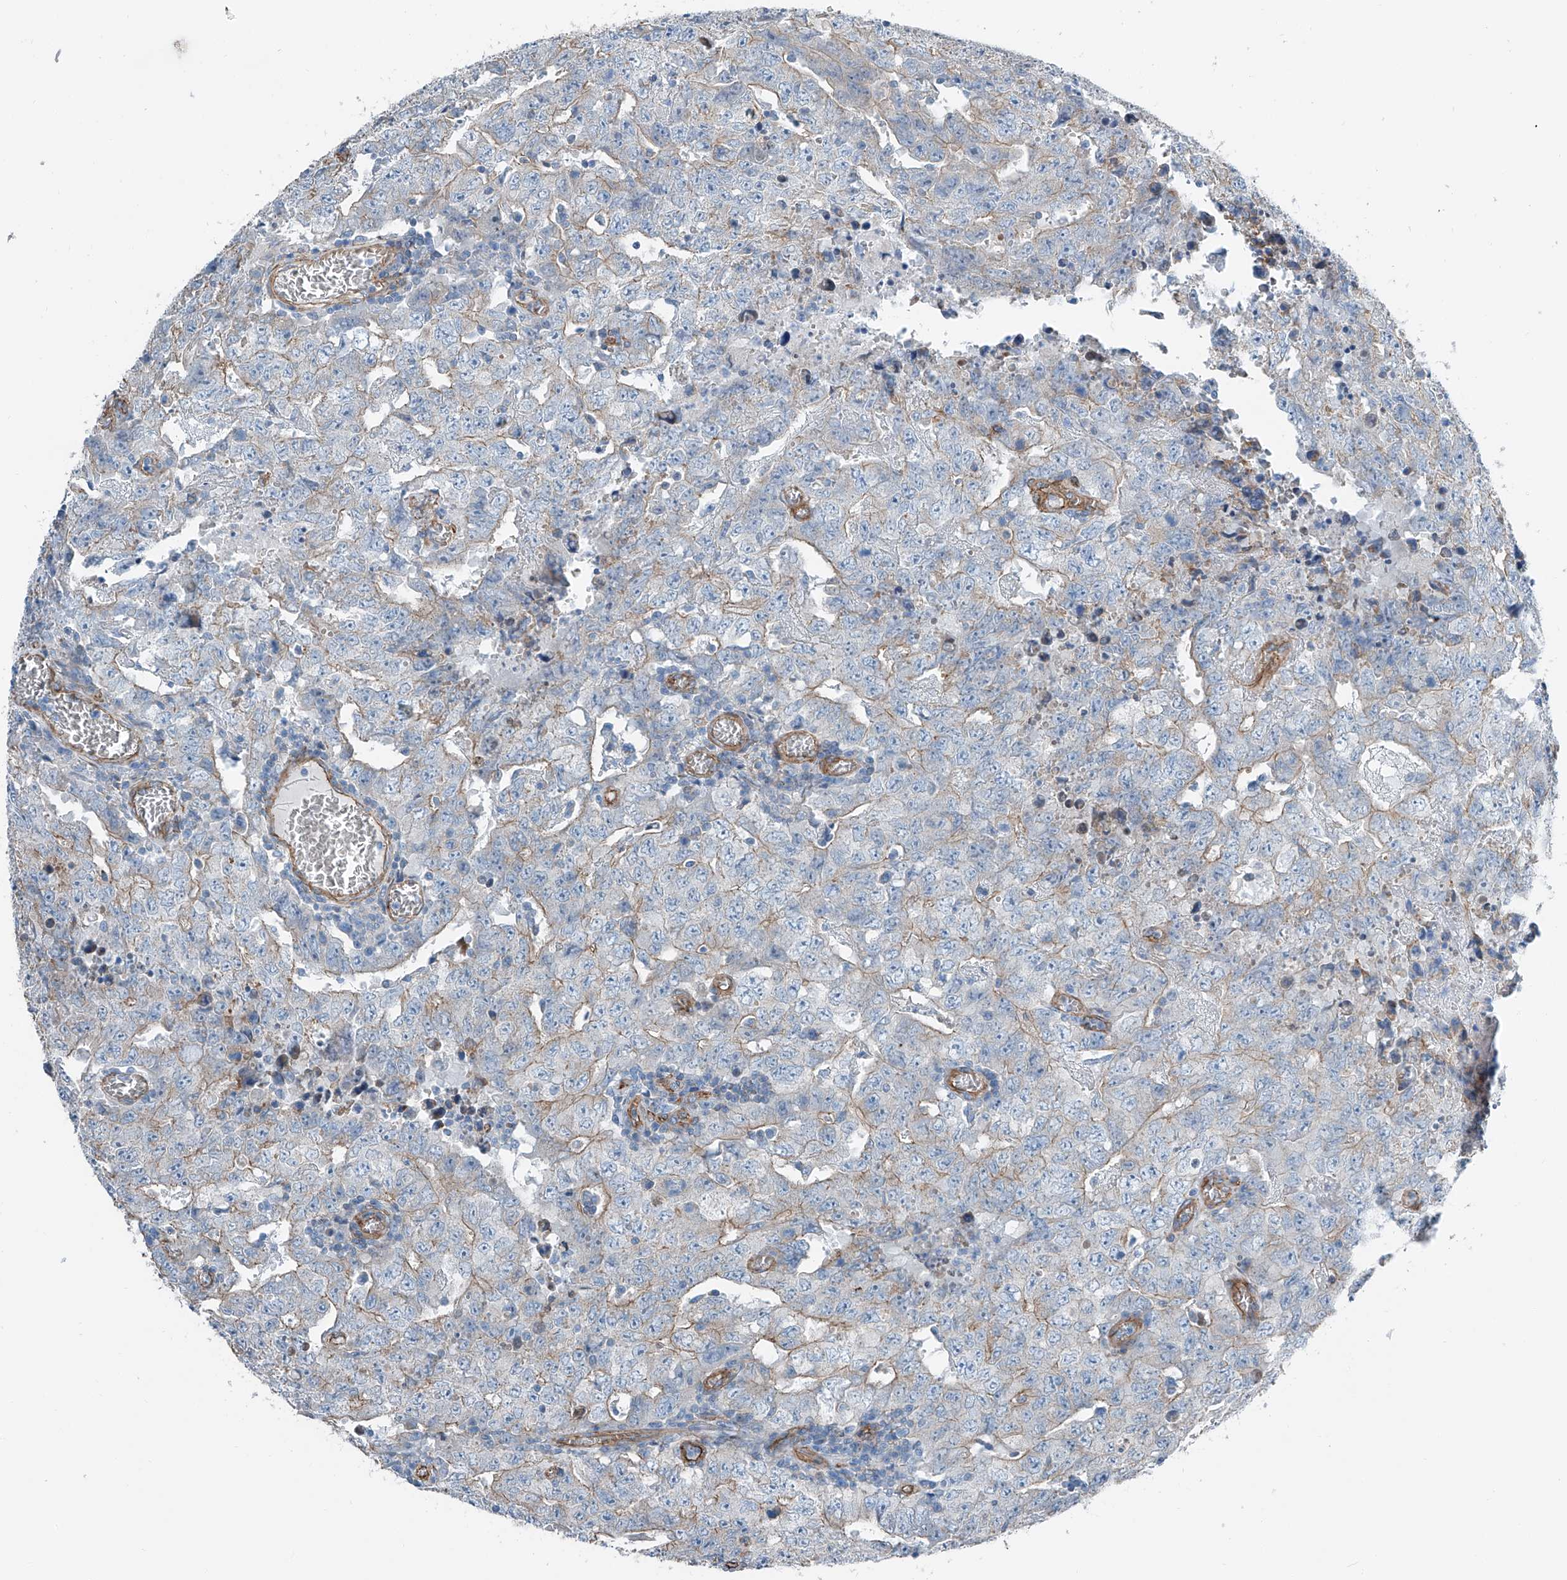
{"staining": {"intensity": "weak", "quantity": "25%-75%", "location": "cytoplasmic/membranous"}, "tissue": "testis cancer", "cell_type": "Tumor cells", "image_type": "cancer", "snomed": [{"axis": "morphology", "description": "Carcinoma, Embryonal, NOS"}, {"axis": "topography", "description": "Testis"}], "caption": "Approximately 25%-75% of tumor cells in human testis embryonal carcinoma show weak cytoplasmic/membranous protein expression as visualized by brown immunohistochemical staining.", "gene": "THEMIS2", "patient": {"sex": "male", "age": 26}}